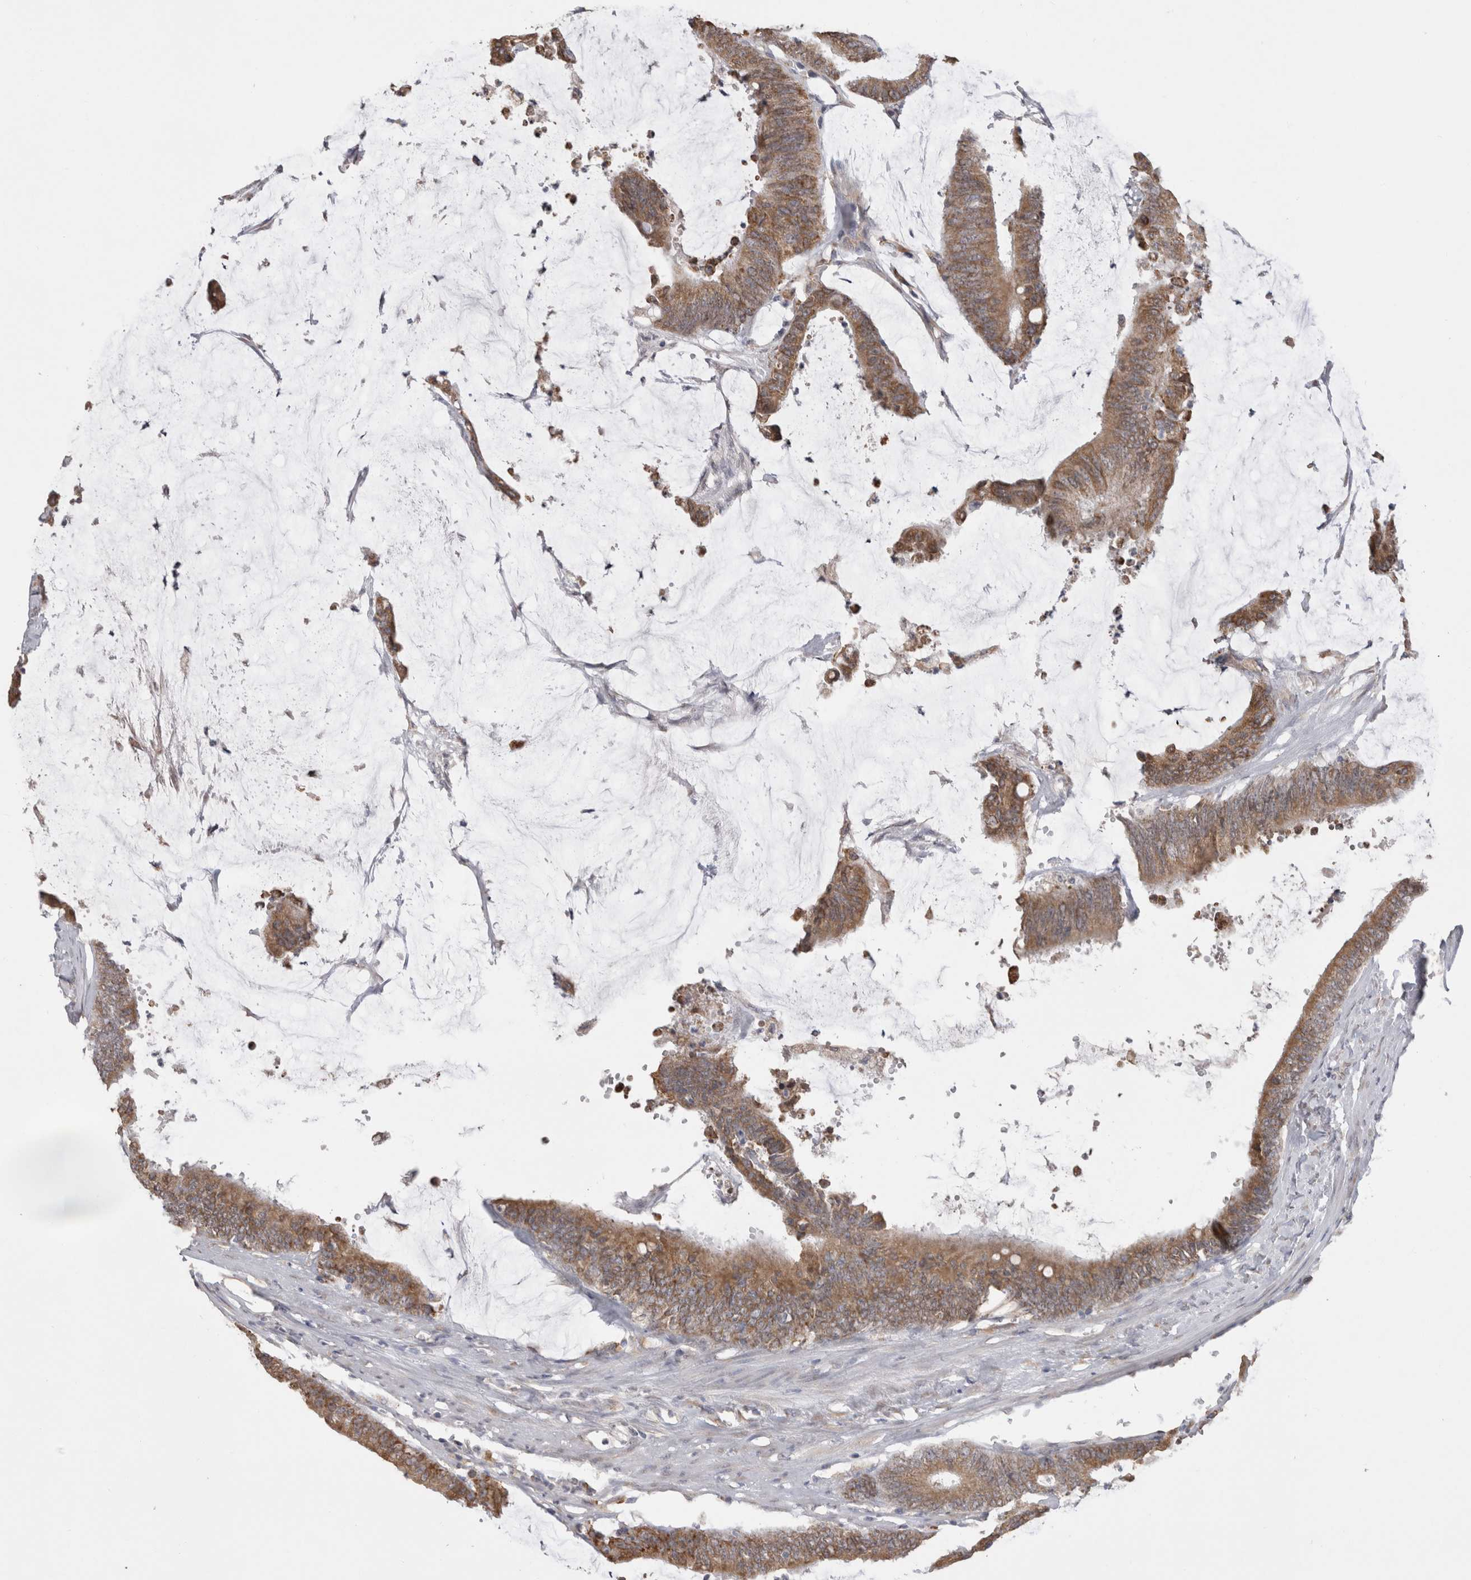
{"staining": {"intensity": "moderate", "quantity": ">75%", "location": "cytoplasmic/membranous"}, "tissue": "colorectal cancer", "cell_type": "Tumor cells", "image_type": "cancer", "snomed": [{"axis": "morphology", "description": "Adenocarcinoma, NOS"}, {"axis": "topography", "description": "Rectum"}], "caption": "The image reveals immunohistochemical staining of colorectal adenocarcinoma. There is moderate cytoplasmic/membranous staining is identified in approximately >75% of tumor cells.", "gene": "NOMO1", "patient": {"sex": "female", "age": 66}}